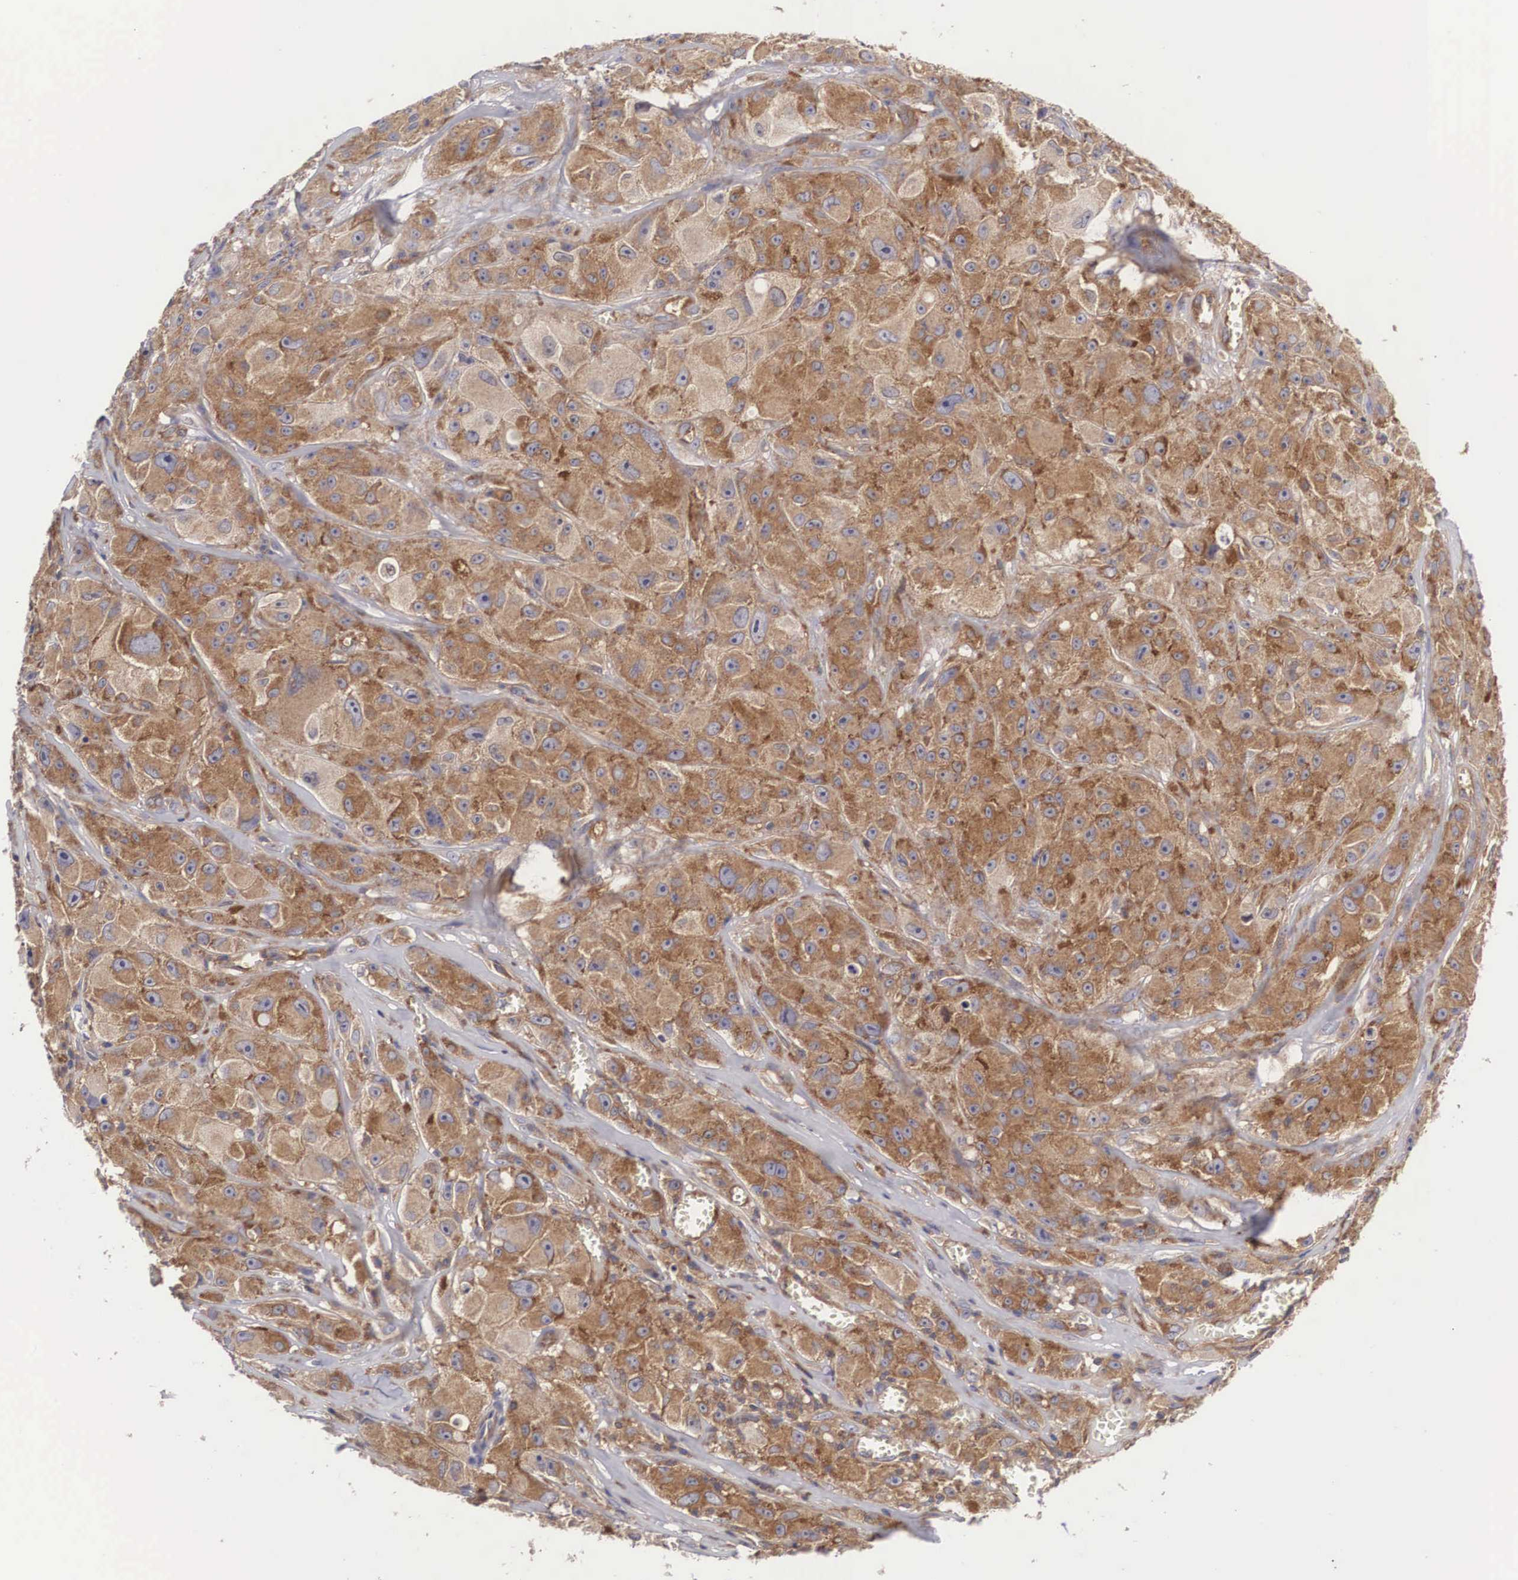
{"staining": {"intensity": "moderate", "quantity": ">75%", "location": "cytoplasmic/membranous"}, "tissue": "melanoma", "cell_type": "Tumor cells", "image_type": "cancer", "snomed": [{"axis": "morphology", "description": "Malignant melanoma, NOS"}, {"axis": "topography", "description": "Skin"}], "caption": "DAB (3,3'-diaminobenzidine) immunohistochemical staining of human melanoma displays moderate cytoplasmic/membranous protein expression in about >75% of tumor cells.", "gene": "GRIPAP1", "patient": {"sex": "male", "age": 56}}